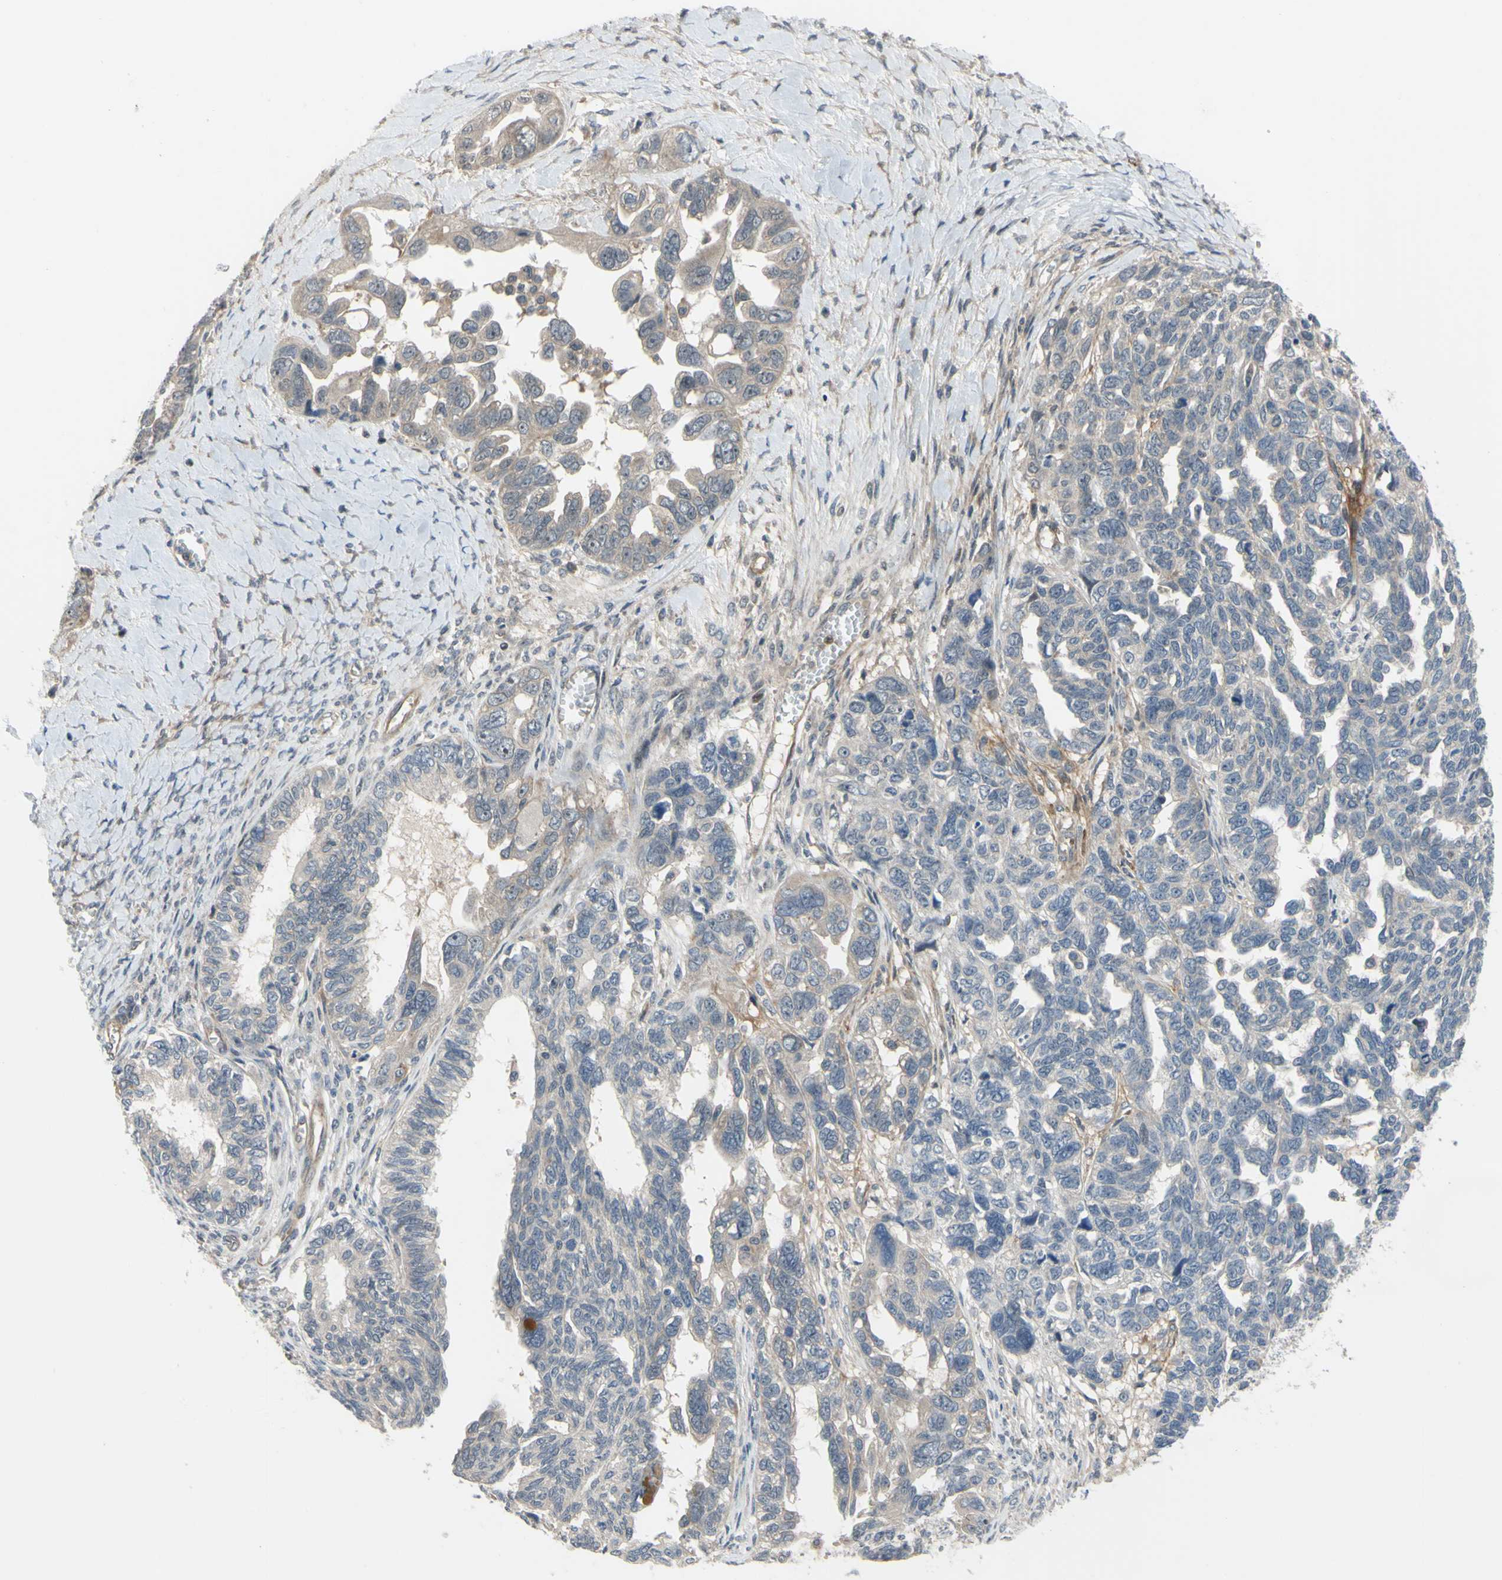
{"staining": {"intensity": "weak", "quantity": ">75%", "location": "cytoplasmic/membranous"}, "tissue": "ovarian cancer", "cell_type": "Tumor cells", "image_type": "cancer", "snomed": [{"axis": "morphology", "description": "Cystadenocarcinoma, serous, NOS"}, {"axis": "topography", "description": "Ovary"}], "caption": "Immunohistochemical staining of human ovarian cancer exhibits low levels of weak cytoplasmic/membranous protein expression in approximately >75% of tumor cells.", "gene": "COMMD9", "patient": {"sex": "female", "age": 79}}